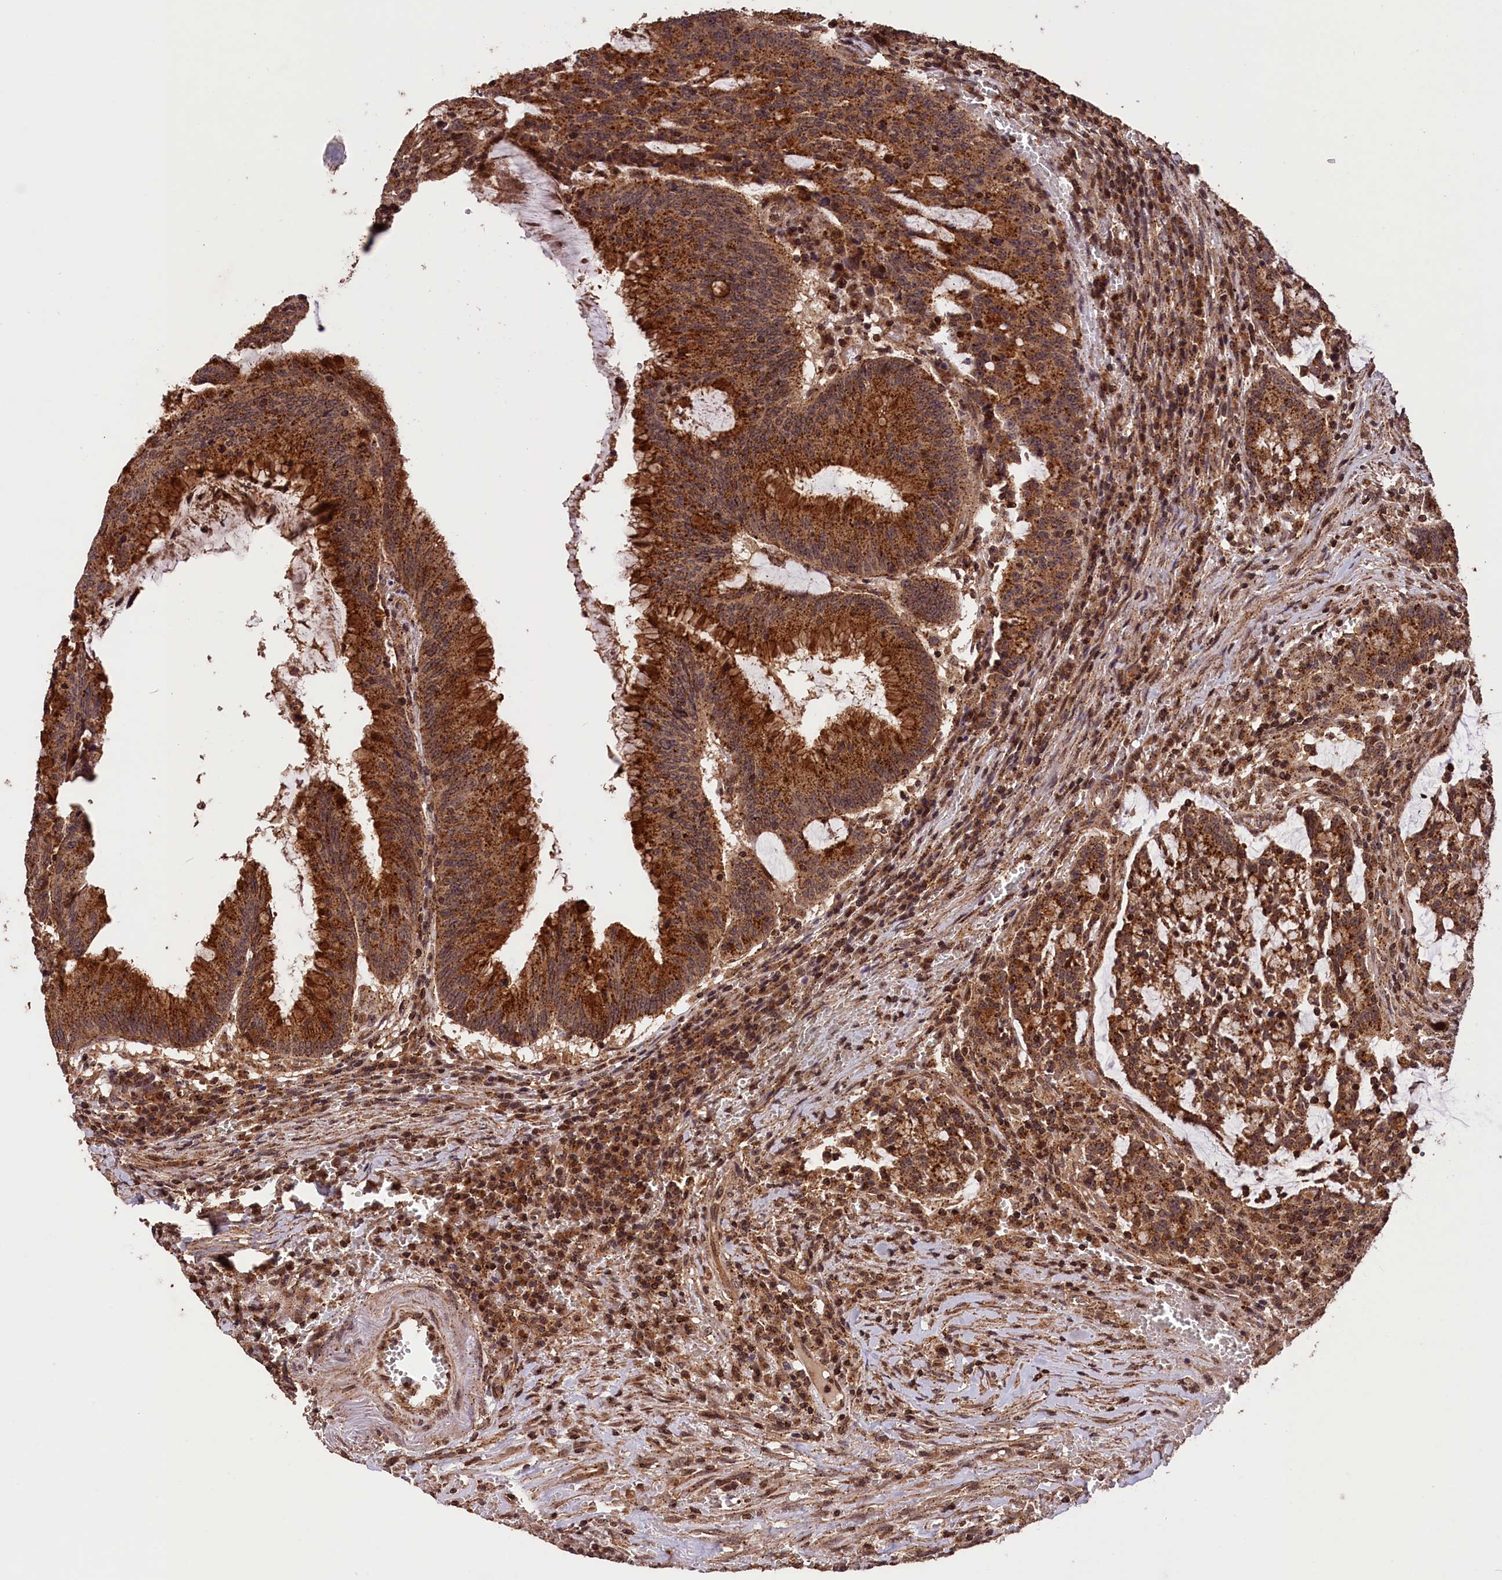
{"staining": {"intensity": "strong", "quantity": ">75%", "location": "cytoplasmic/membranous"}, "tissue": "colorectal cancer", "cell_type": "Tumor cells", "image_type": "cancer", "snomed": [{"axis": "morphology", "description": "Adenocarcinoma, NOS"}, {"axis": "topography", "description": "Rectum"}], "caption": "Human colorectal adenocarcinoma stained for a protein (brown) reveals strong cytoplasmic/membranous positive positivity in about >75% of tumor cells.", "gene": "IST1", "patient": {"sex": "female", "age": 77}}